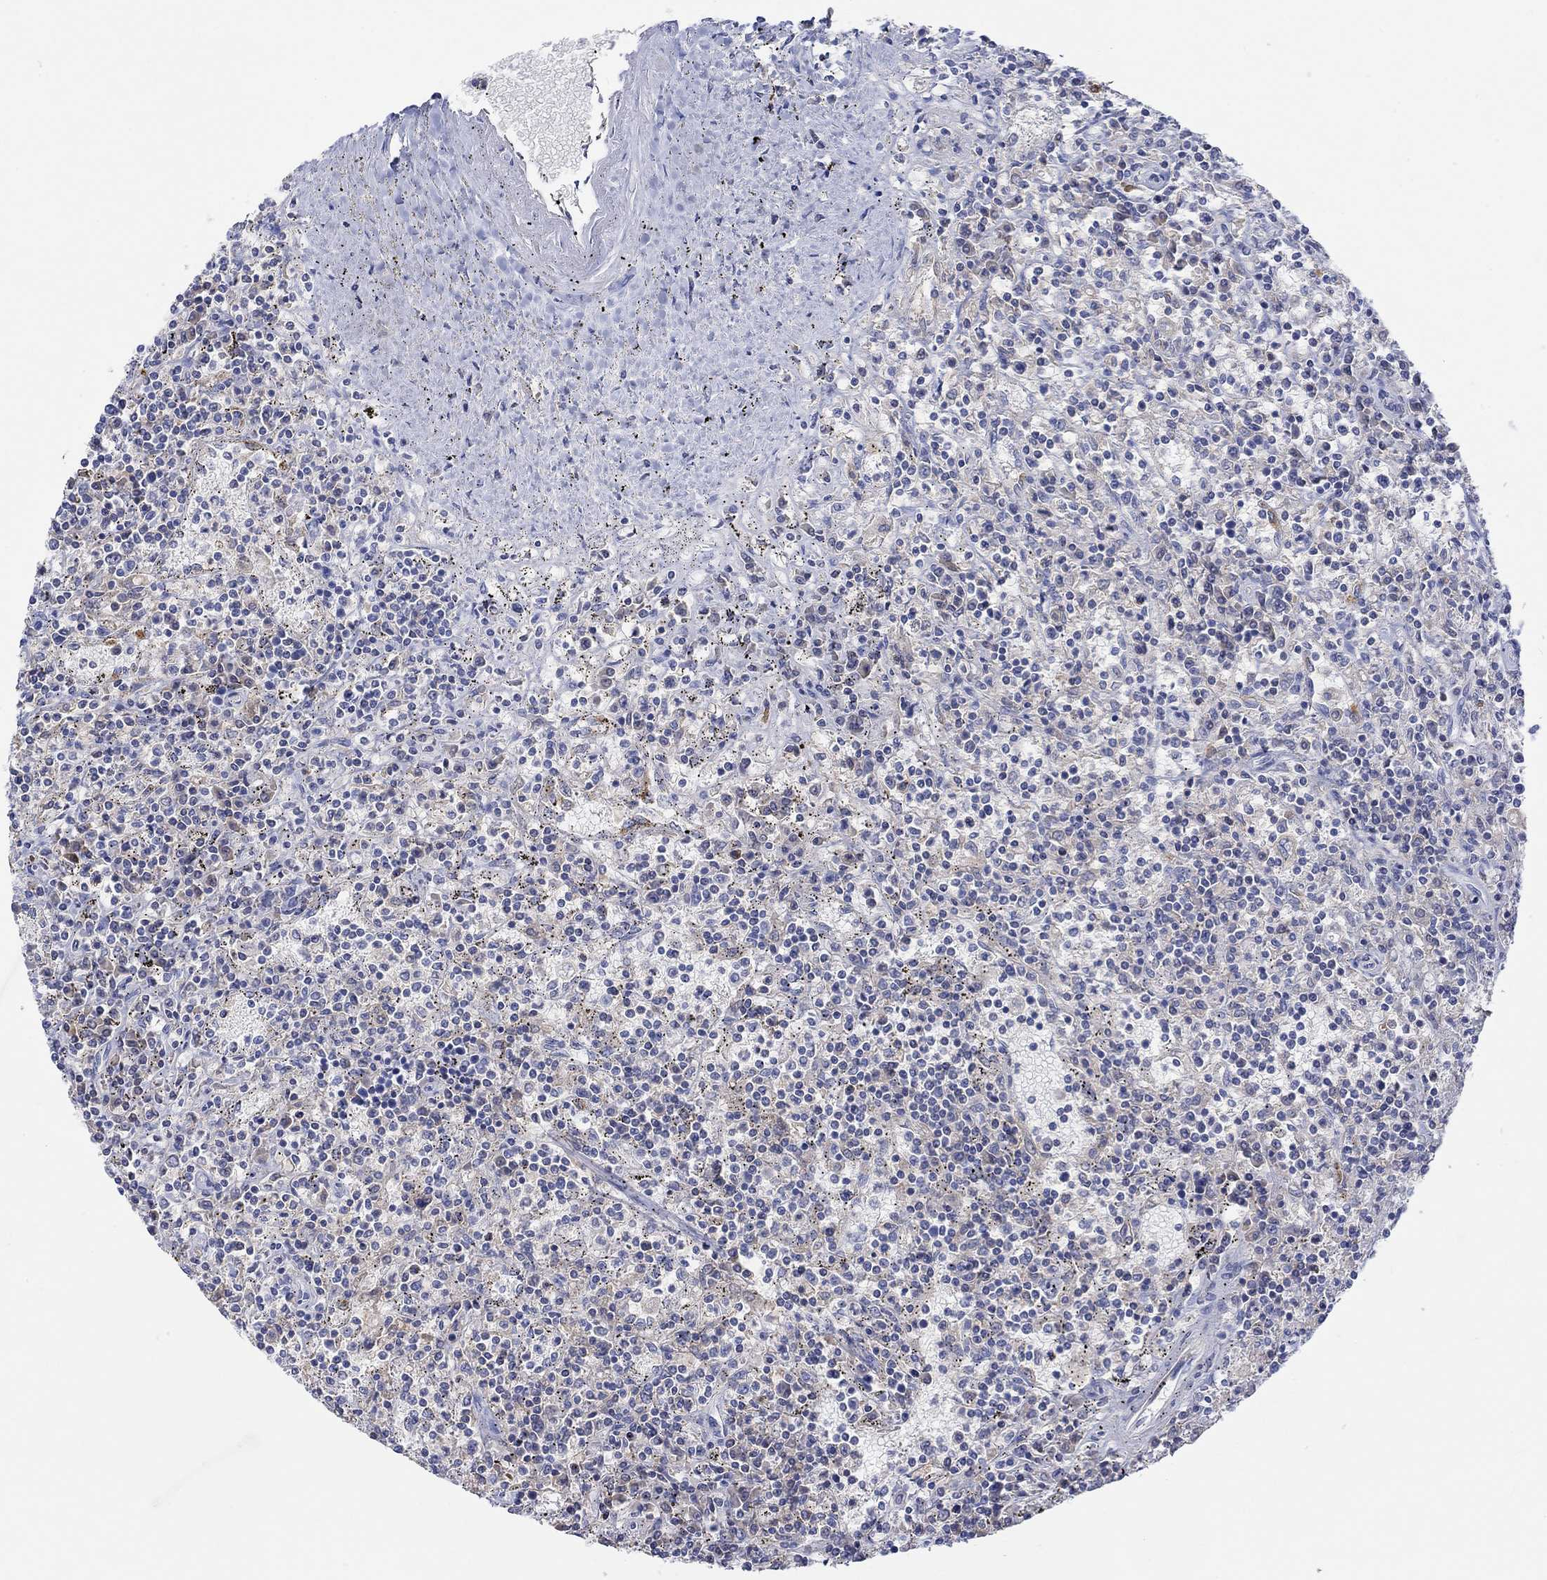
{"staining": {"intensity": "negative", "quantity": "none", "location": "none"}, "tissue": "lymphoma", "cell_type": "Tumor cells", "image_type": "cancer", "snomed": [{"axis": "morphology", "description": "Malignant lymphoma, non-Hodgkin's type, Low grade"}, {"axis": "topography", "description": "Spleen"}], "caption": "IHC photomicrograph of lymphoma stained for a protein (brown), which shows no expression in tumor cells.", "gene": "GCM1", "patient": {"sex": "male", "age": 62}}